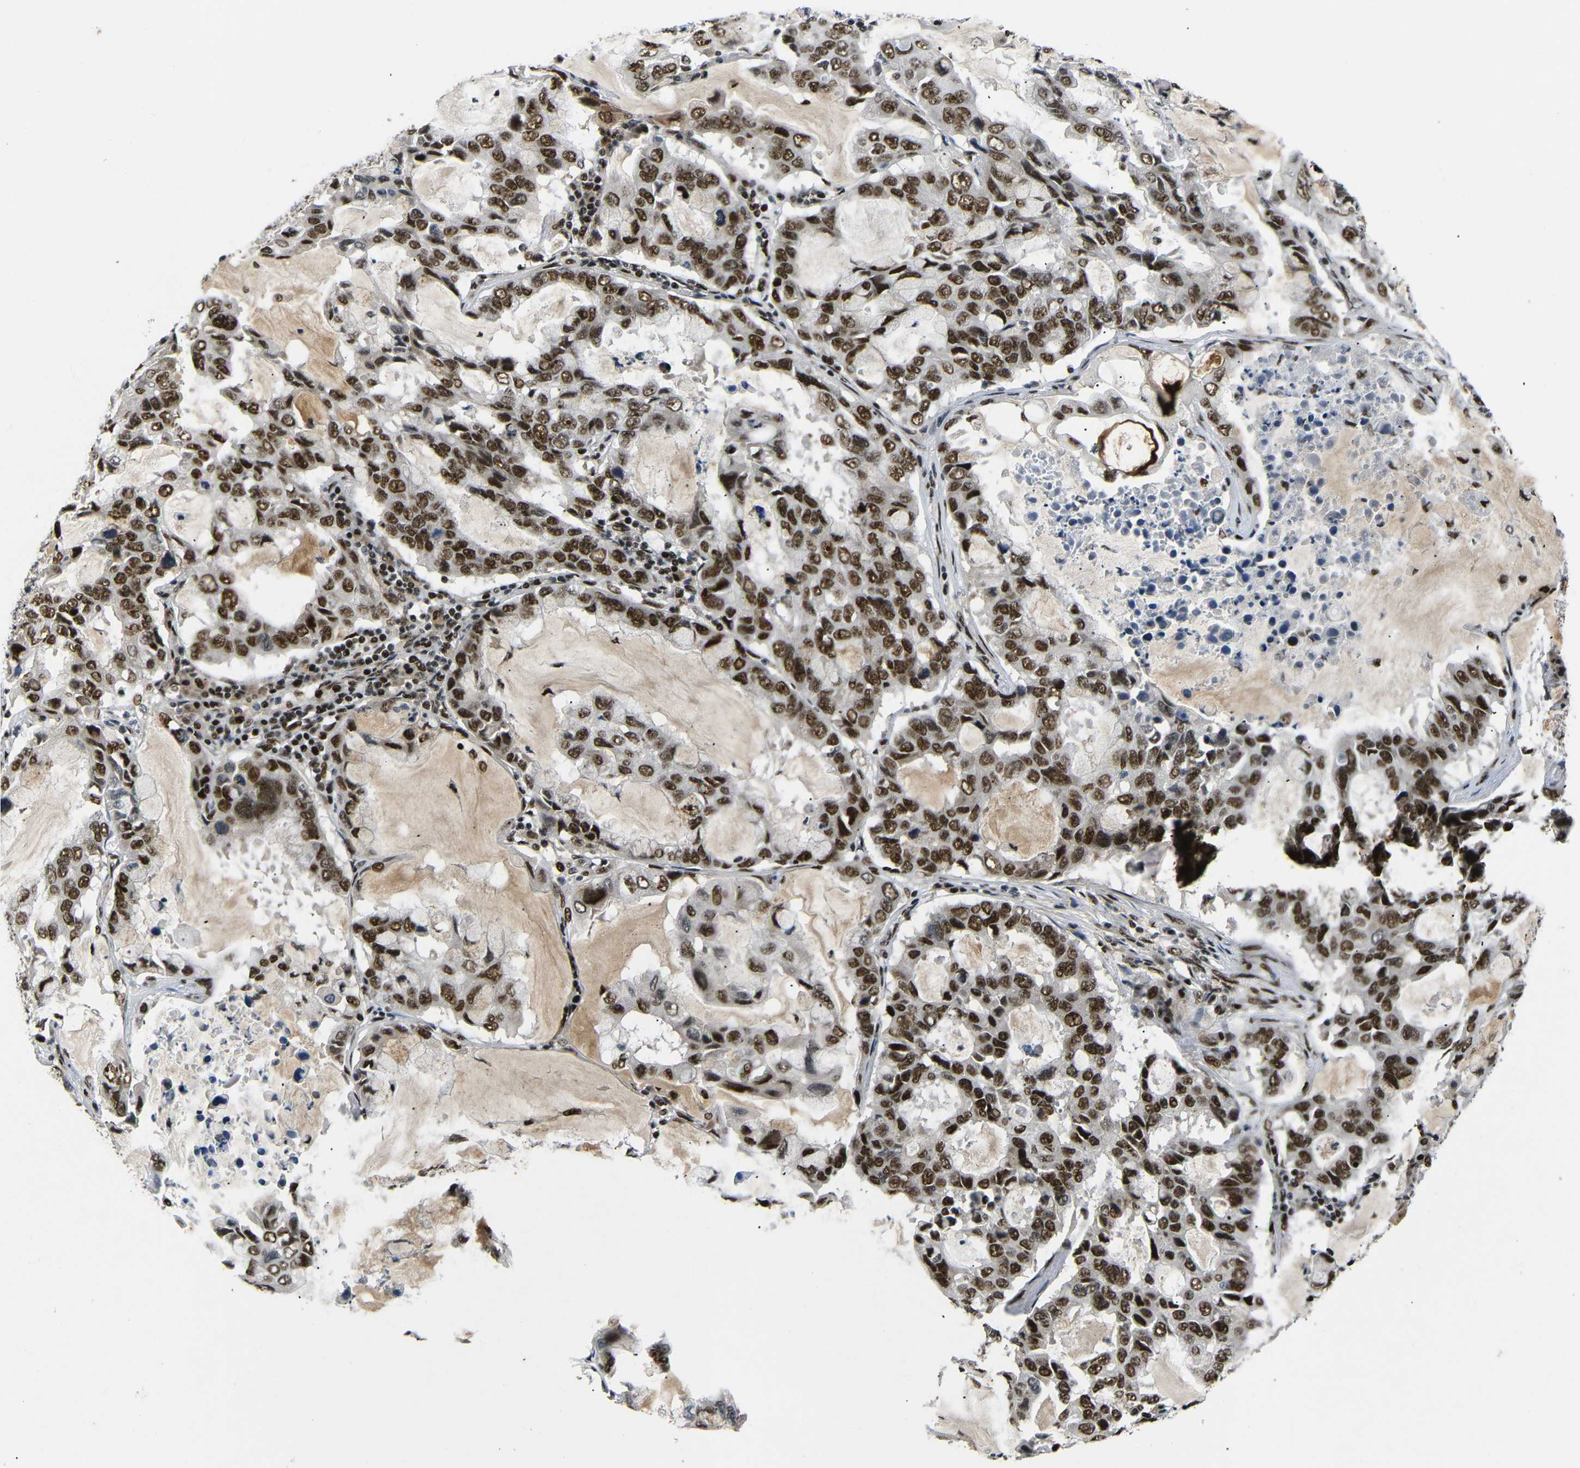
{"staining": {"intensity": "strong", "quantity": ">75%", "location": "nuclear"}, "tissue": "lung cancer", "cell_type": "Tumor cells", "image_type": "cancer", "snomed": [{"axis": "morphology", "description": "Adenocarcinoma, NOS"}, {"axis": "topography", "description": "Lung"}], "caption": "Protein analysis of adenocarcinoma (lung) tissue shows strong nuclear expression in approximately >75% of tumor cells. The staining is performed using DAB brown chromogen to label protein expression. The nuclei are counter-stained blue using hematoxylin.", "gene": "SETDB2", "patient": {"sex": "male", "age": 64}}